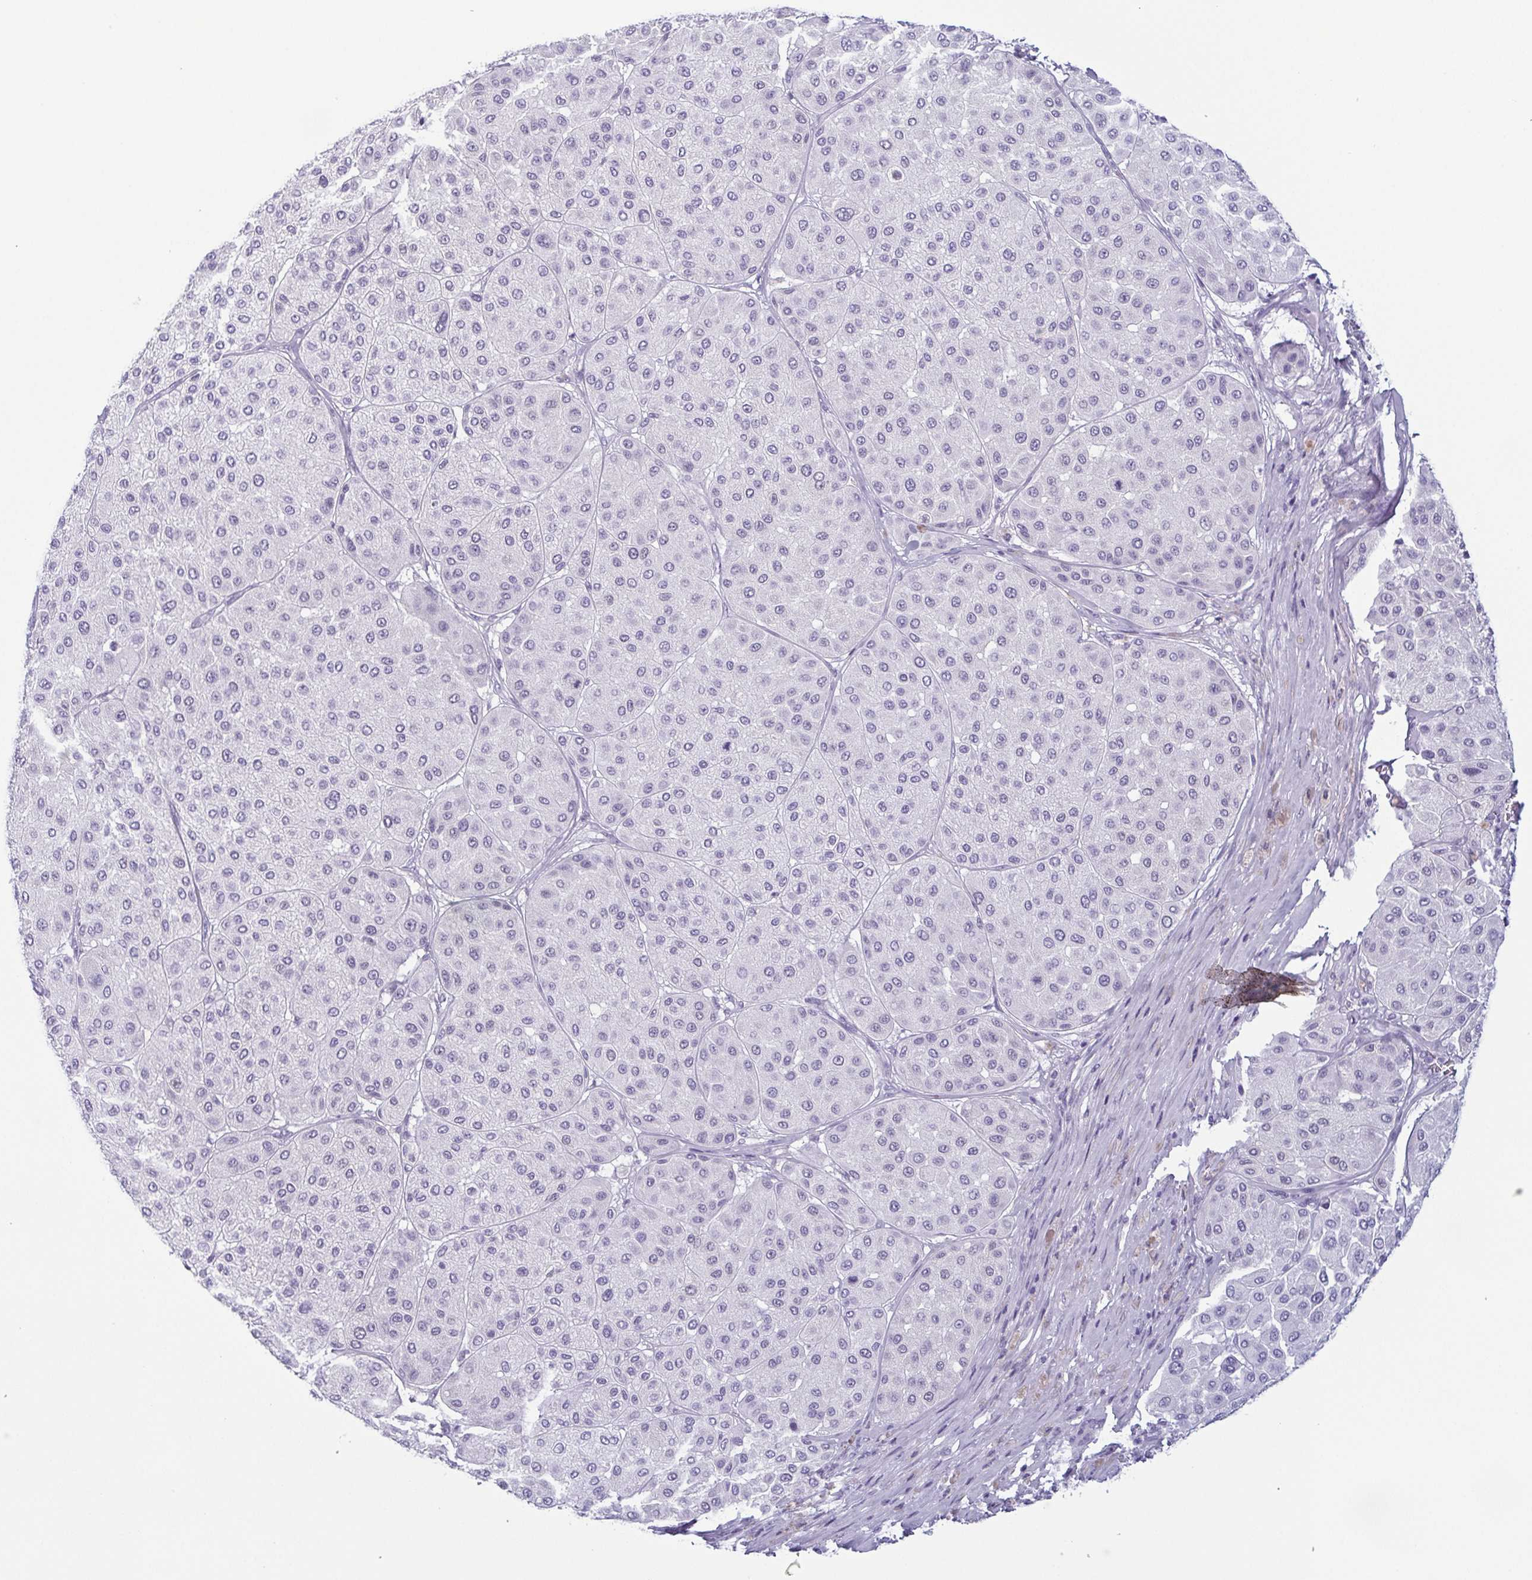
{"staining": {"intensity": "negative", "quantity": "none", "location": "none"}, "tissue": "melanoma", "cell_type": "Tumor cells", "image_type": "cancer", "snomed": [{"axis": "morphology", "description": "Malignant melanoma, Metastatic site"}, {"axis": "topography", "description": "Smooth muscle"}], "caption": "Protein analysis of malignant melanoma (metastatic site) exhibits no significant positivity in tumor cells.", "gene": "KRT78", "patient": {"sex": "male", "age": 41}}